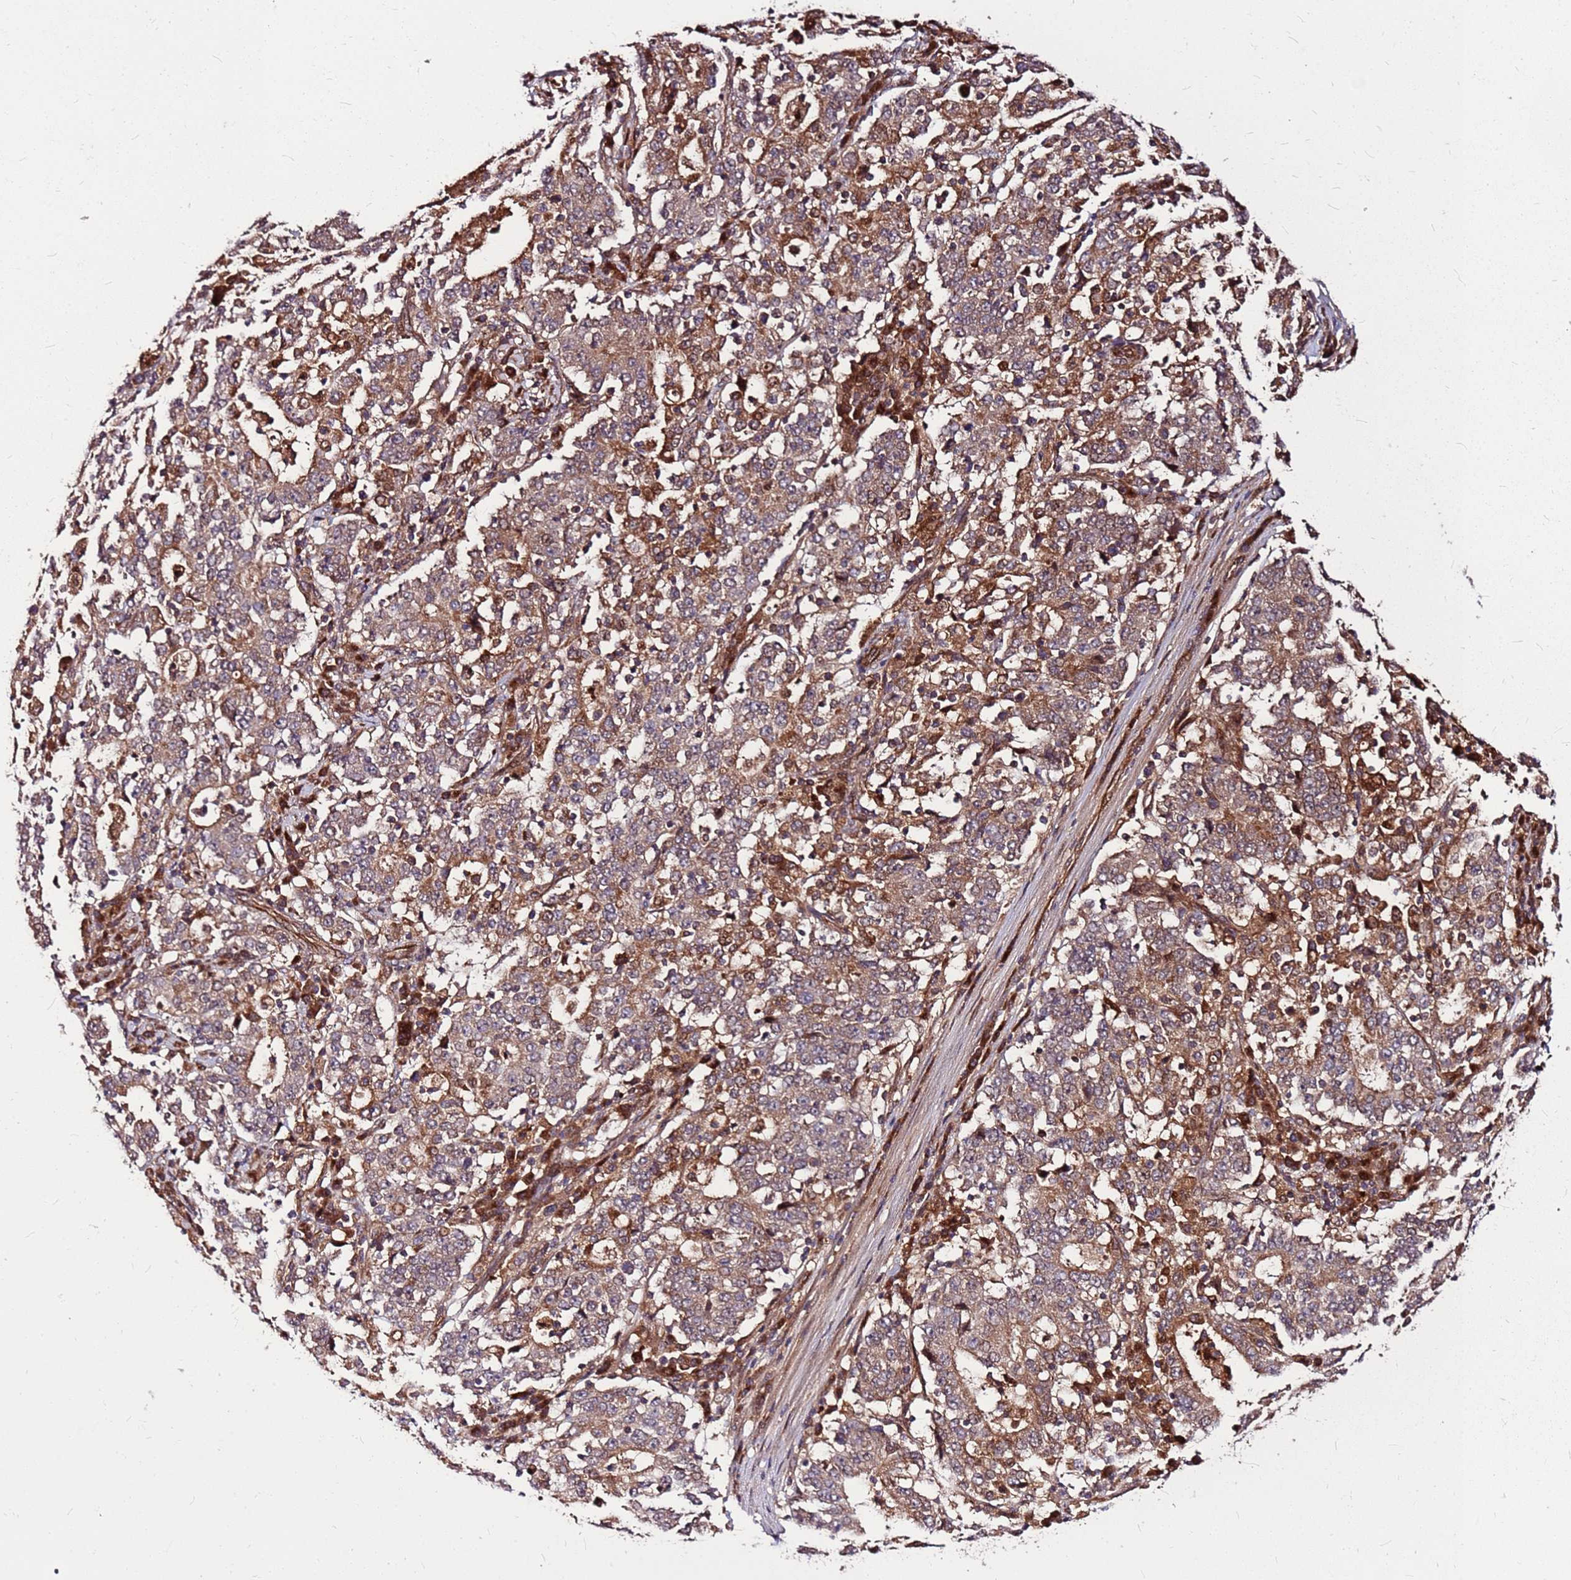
{"staining": {"intensity": "moderate", "quantity": ">75%", "location": "cytoplasmic/membranous"}, "tissue": "stomach cancer", "cell_type": "Tumor cells", "image_type": "cancer", "snomed": [{"axis": "morphology", "description": "Adenocarcinoma, NOS"}, {"axis": "topography", "description": "Stomach"}], "caption": "IHC image of neoplastic tissue: stomach cancer stained using IHC exhibits medium levels of moderate protein expression localized specifically in the cytoplasmic/membranous of tumor cells, appearing as a cytoplasmic/membranous brown color.", "gene": "LYPLAL1", "patient": {"sex": "male", "age": 59}}